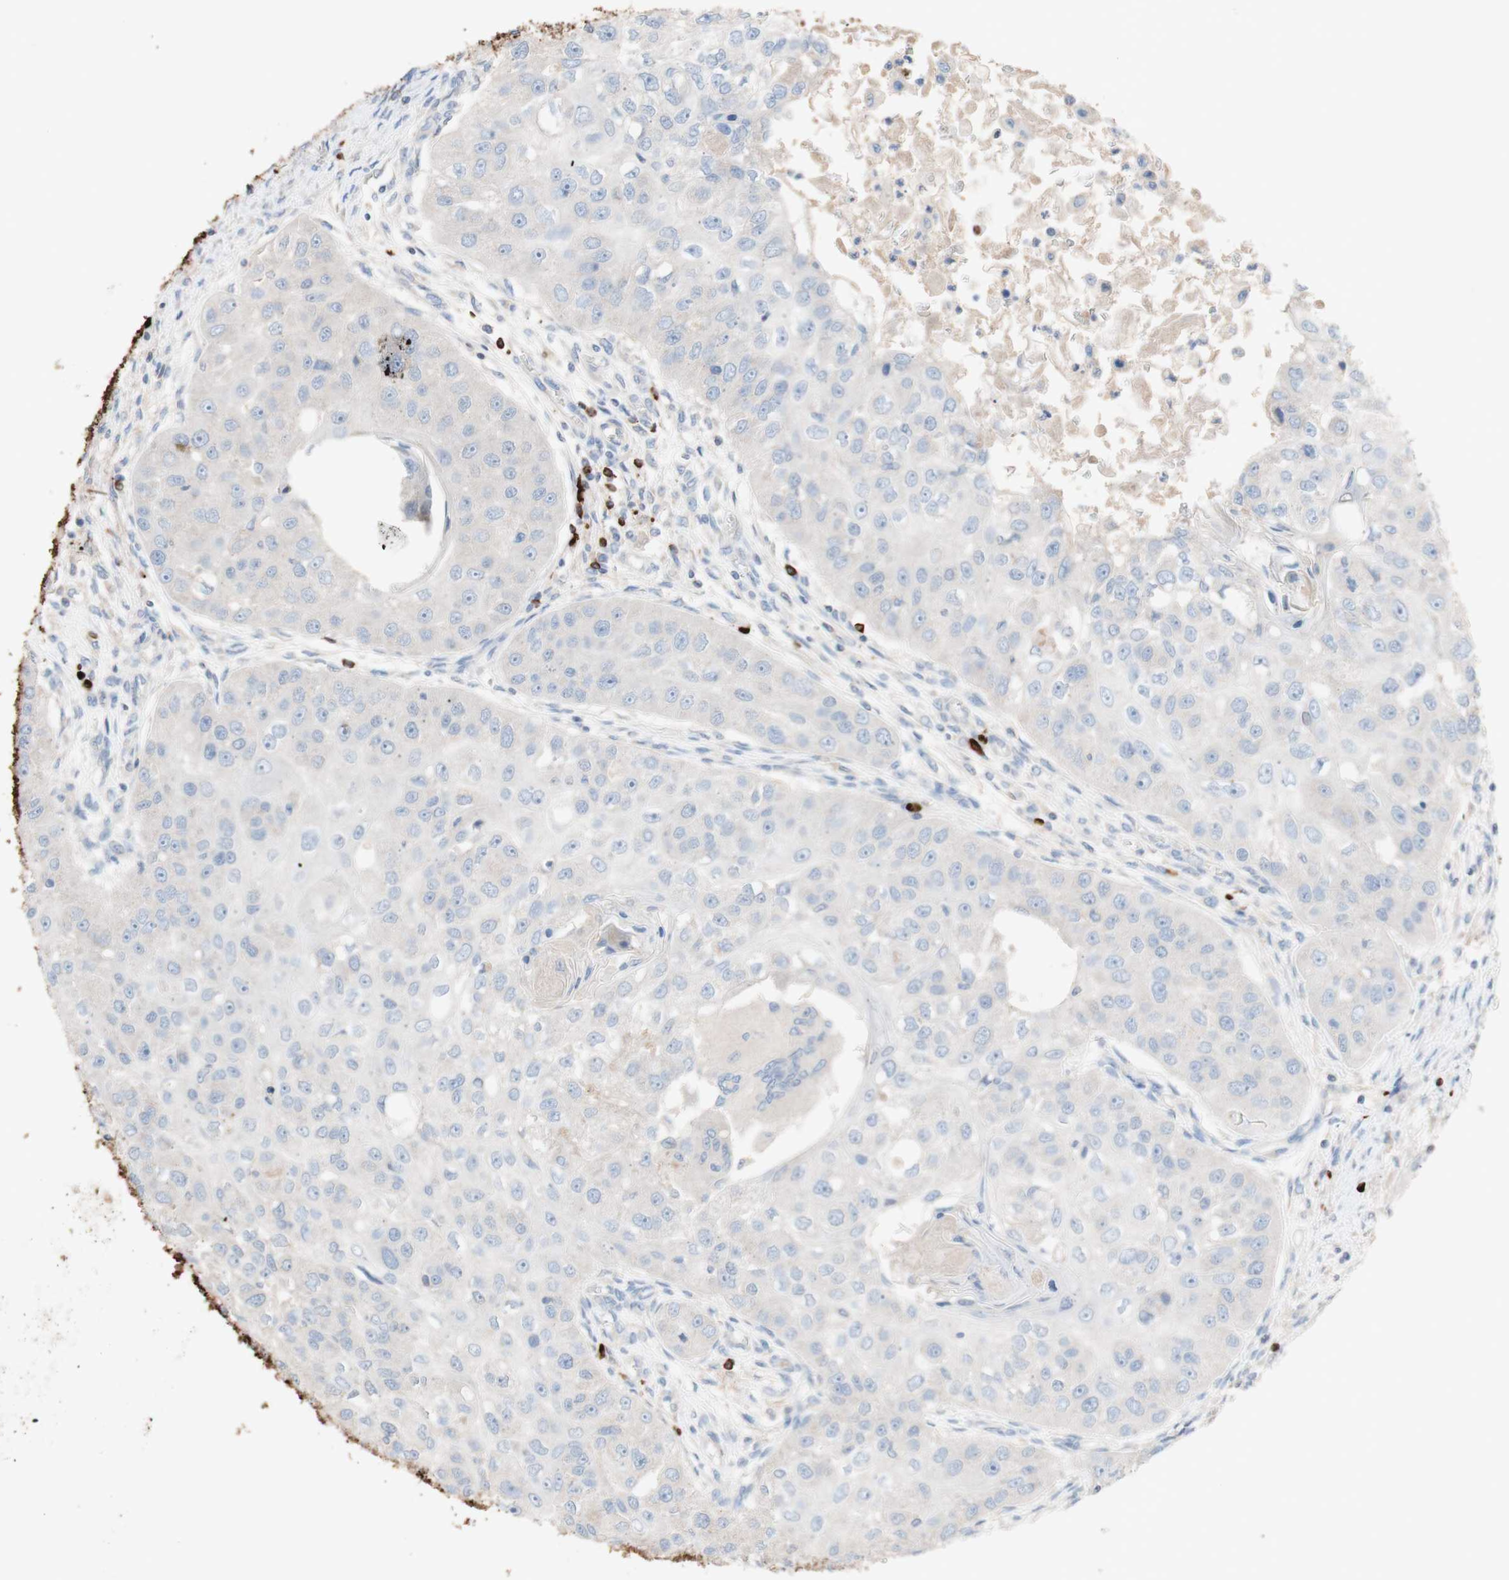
{"staining": {"intensity": "negative", "quantity": "none", "location": "none"}, "tissue": "head and neck cancer", "cell_type": "Tumor cells", "image_type": "cancer", "snomed": [{"axis": "morphology", "description": "Normal tissue, NOS"}, {"axis": "morphology", "description": "Squamous cell carcinoma, NOS"}, {"axis": "topography", "description": "Skeletal muscle"}, {"axis": "topography", "description": "Head-Neck"}], "caption": "Tumor cells show no significant protein positivity in squamous cell carcinoma (head and neck). The staining was performed using DAB (3,3'-diaminobenzidine) to visualize the protein expression in brown, while the nuclei were stained in blue with hematoxylin (Magnification: 20x).", "gene": "PACSIN1", "patient": {"sex": "male", "age": 51}}